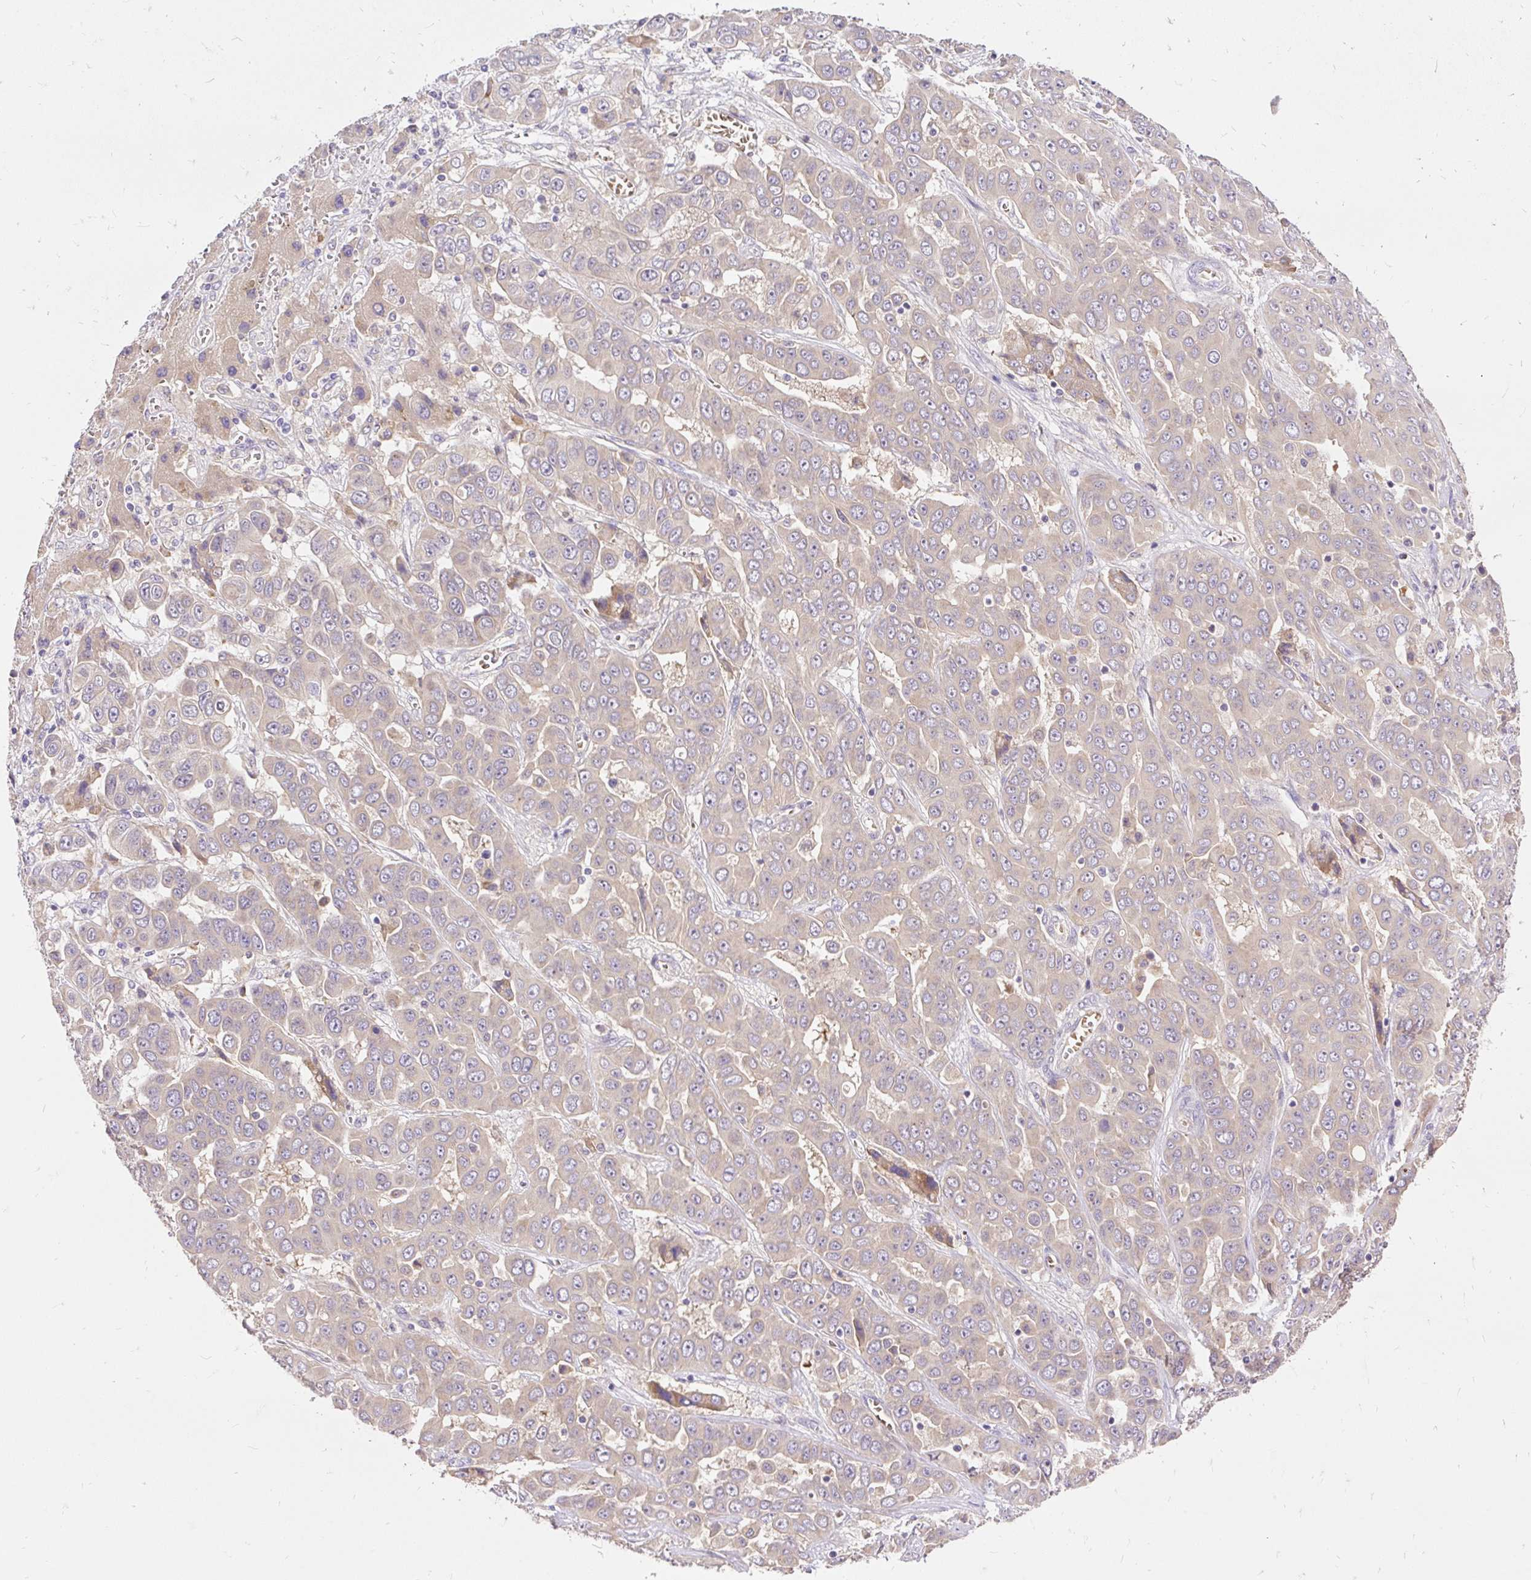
{"staining": {"intensity": "negative", "quantity": "none", "location": "none"}, "tissue": "liver cancer", "cell_type": "Tumor cells", "image_type": "cancer", "snomed": [{"axis": "morphology", "description": "Cholangiocarcinoma"}, {"axis": "topography", "description": "Liver"}], "caption": "DAB immunohistochemical staining of liver cancer exhibits no significant positivity in tumor cells.", "gene": "SEC63", "patient": {"sex": "female", "age": 52}}